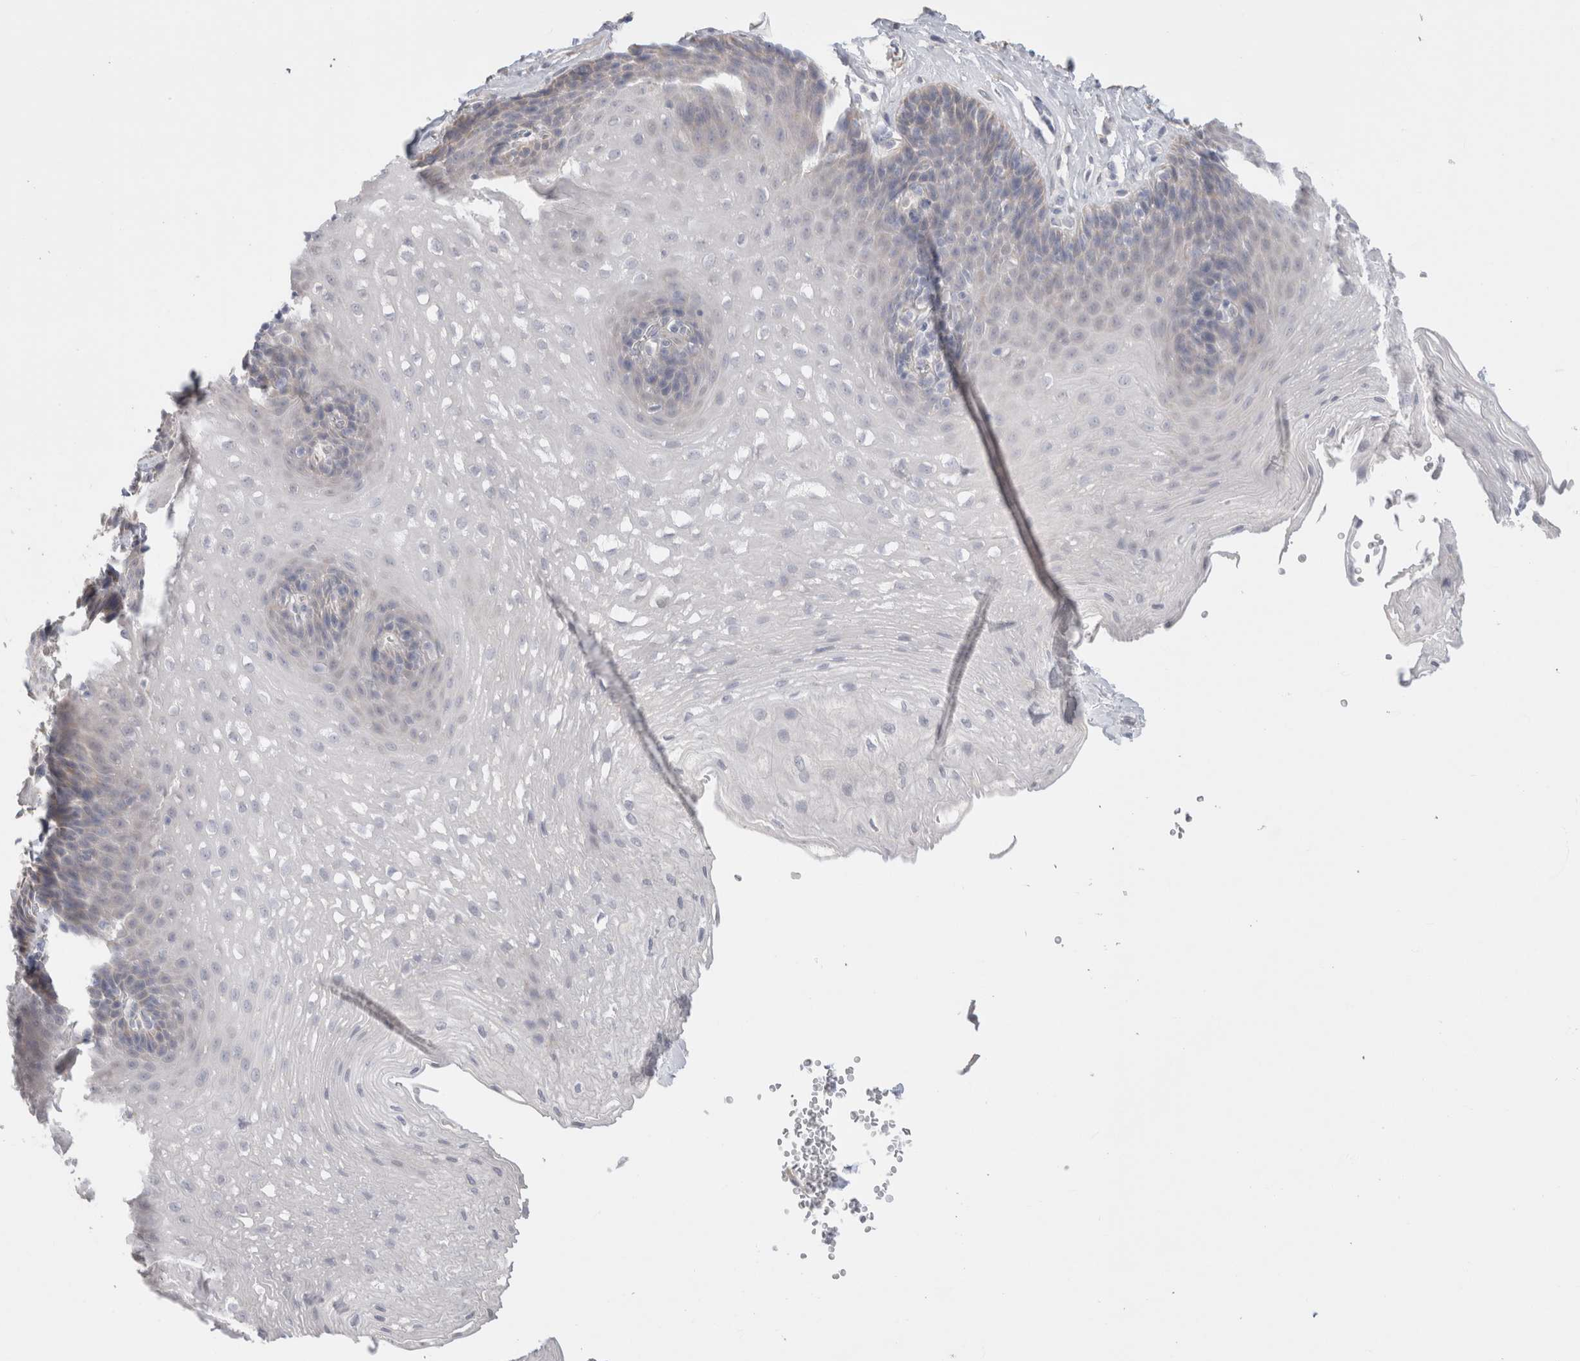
{"staining": {"intensity": "weak", "quantity": "<25%", "location": "cytoplasmic/membranous"}, "tissue": "esophagus", "cell_type": "Squamous epithelial cells", "image_type": "normal", "snomed": [{"axis": "morphology", "description": "Normal tissue, NOS"}, {"axis": "topography", "description": "Esophagus"}], "caption": "IHC histopathology image of benign esophagus stained for a protein (brown), which displays no positivity in squamous epithelial cells.", "gene": "DMD", "patient": {"sex": "female", "age": 66}}